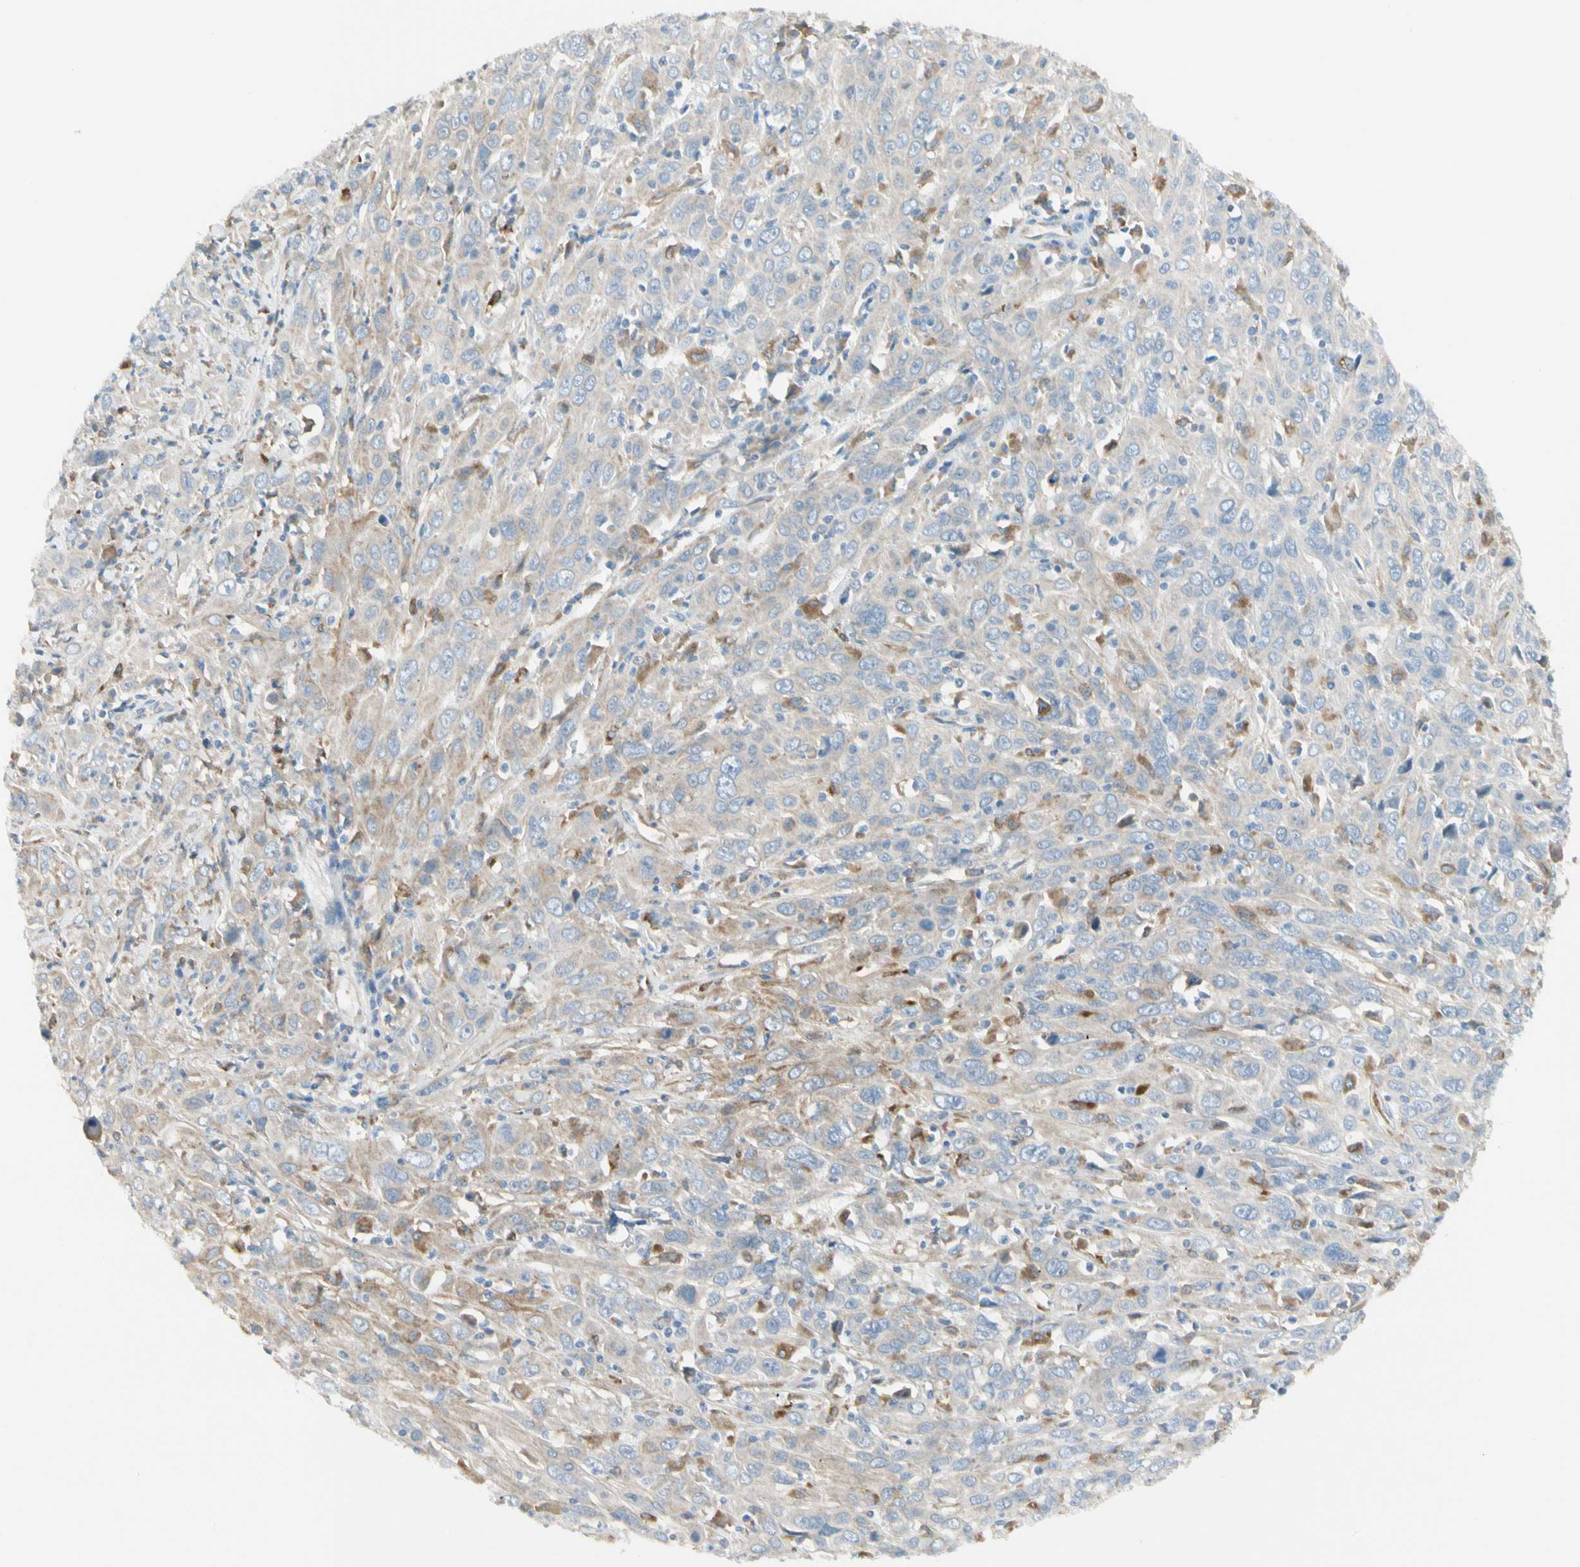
{"staining": {"intensity": "negative", "quantity": "none", "location": "none"}, "tissue": "cervical cancer", "cell_type": "Tumor cells", "image_type": "cancer", "snomed": [{"axis": "morphology", "description": "Squamous cell carcinoma, NOS"}, {"axis": "topography", "description": "Cervix"}], "caption": "This is a histopathology image of immunohistochemistry staining of cervical cancer (squamous cell carcinoma), which shows no expression in tumor cells.", "gene": "LPCAT2", "patient": {"sex": "female", "age": 46}}